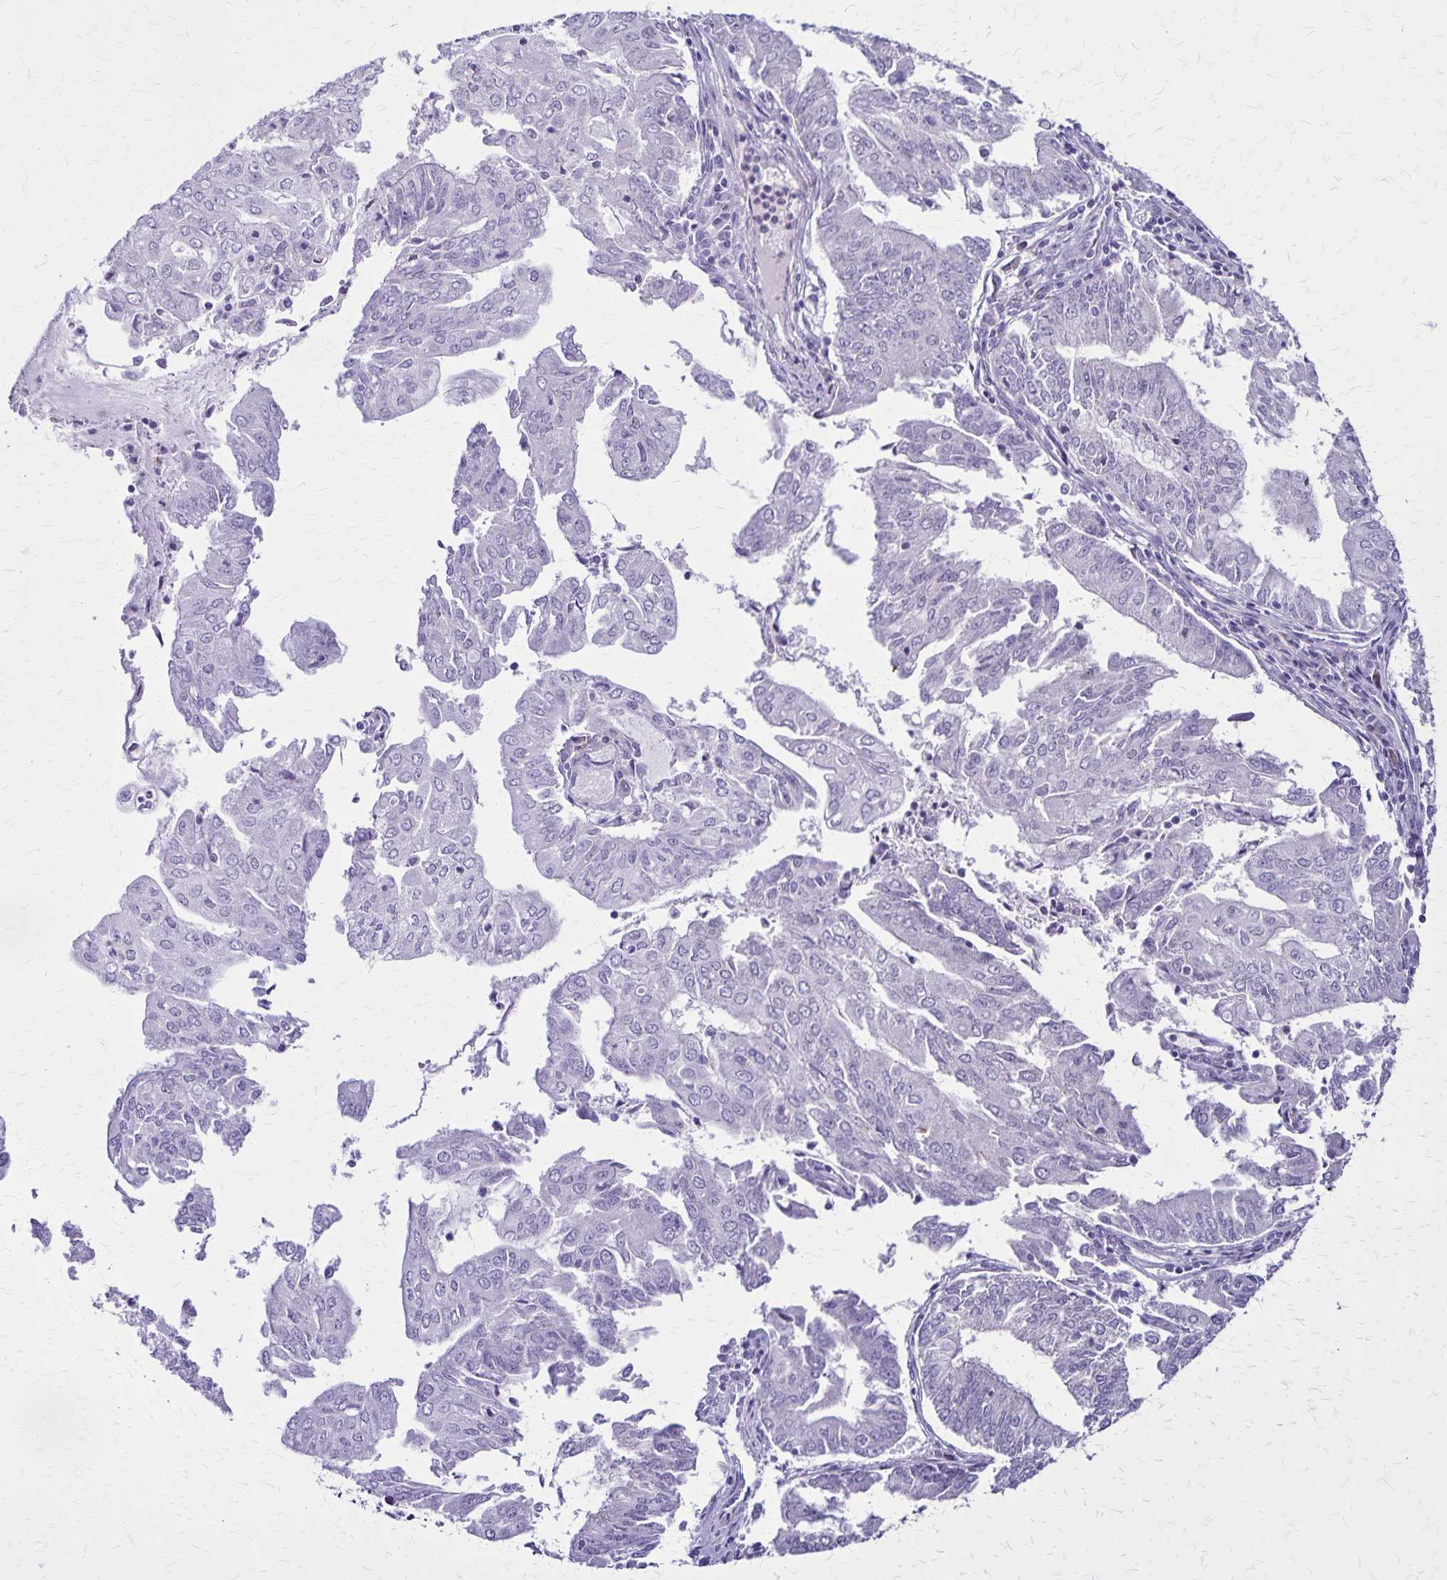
{"staining": {"intensity": "negative", "quantity": "none", "location": "none"}, "tissue": "endometrial cancer", "cell_type": "Tumor cells", "image_type": "cancer", "snomed": [{"axis": "morphology", "description": "Adenocarcinoma, NOS"}, {"axis": "topography", "description": "Endometrium"}], "caption": "A photomicrograph of endometrial cancer stained for a protein reveals no brown staining in tumor cells.", "gene": "OR51B5", "patient": {"sex": "female", "age": 61}}